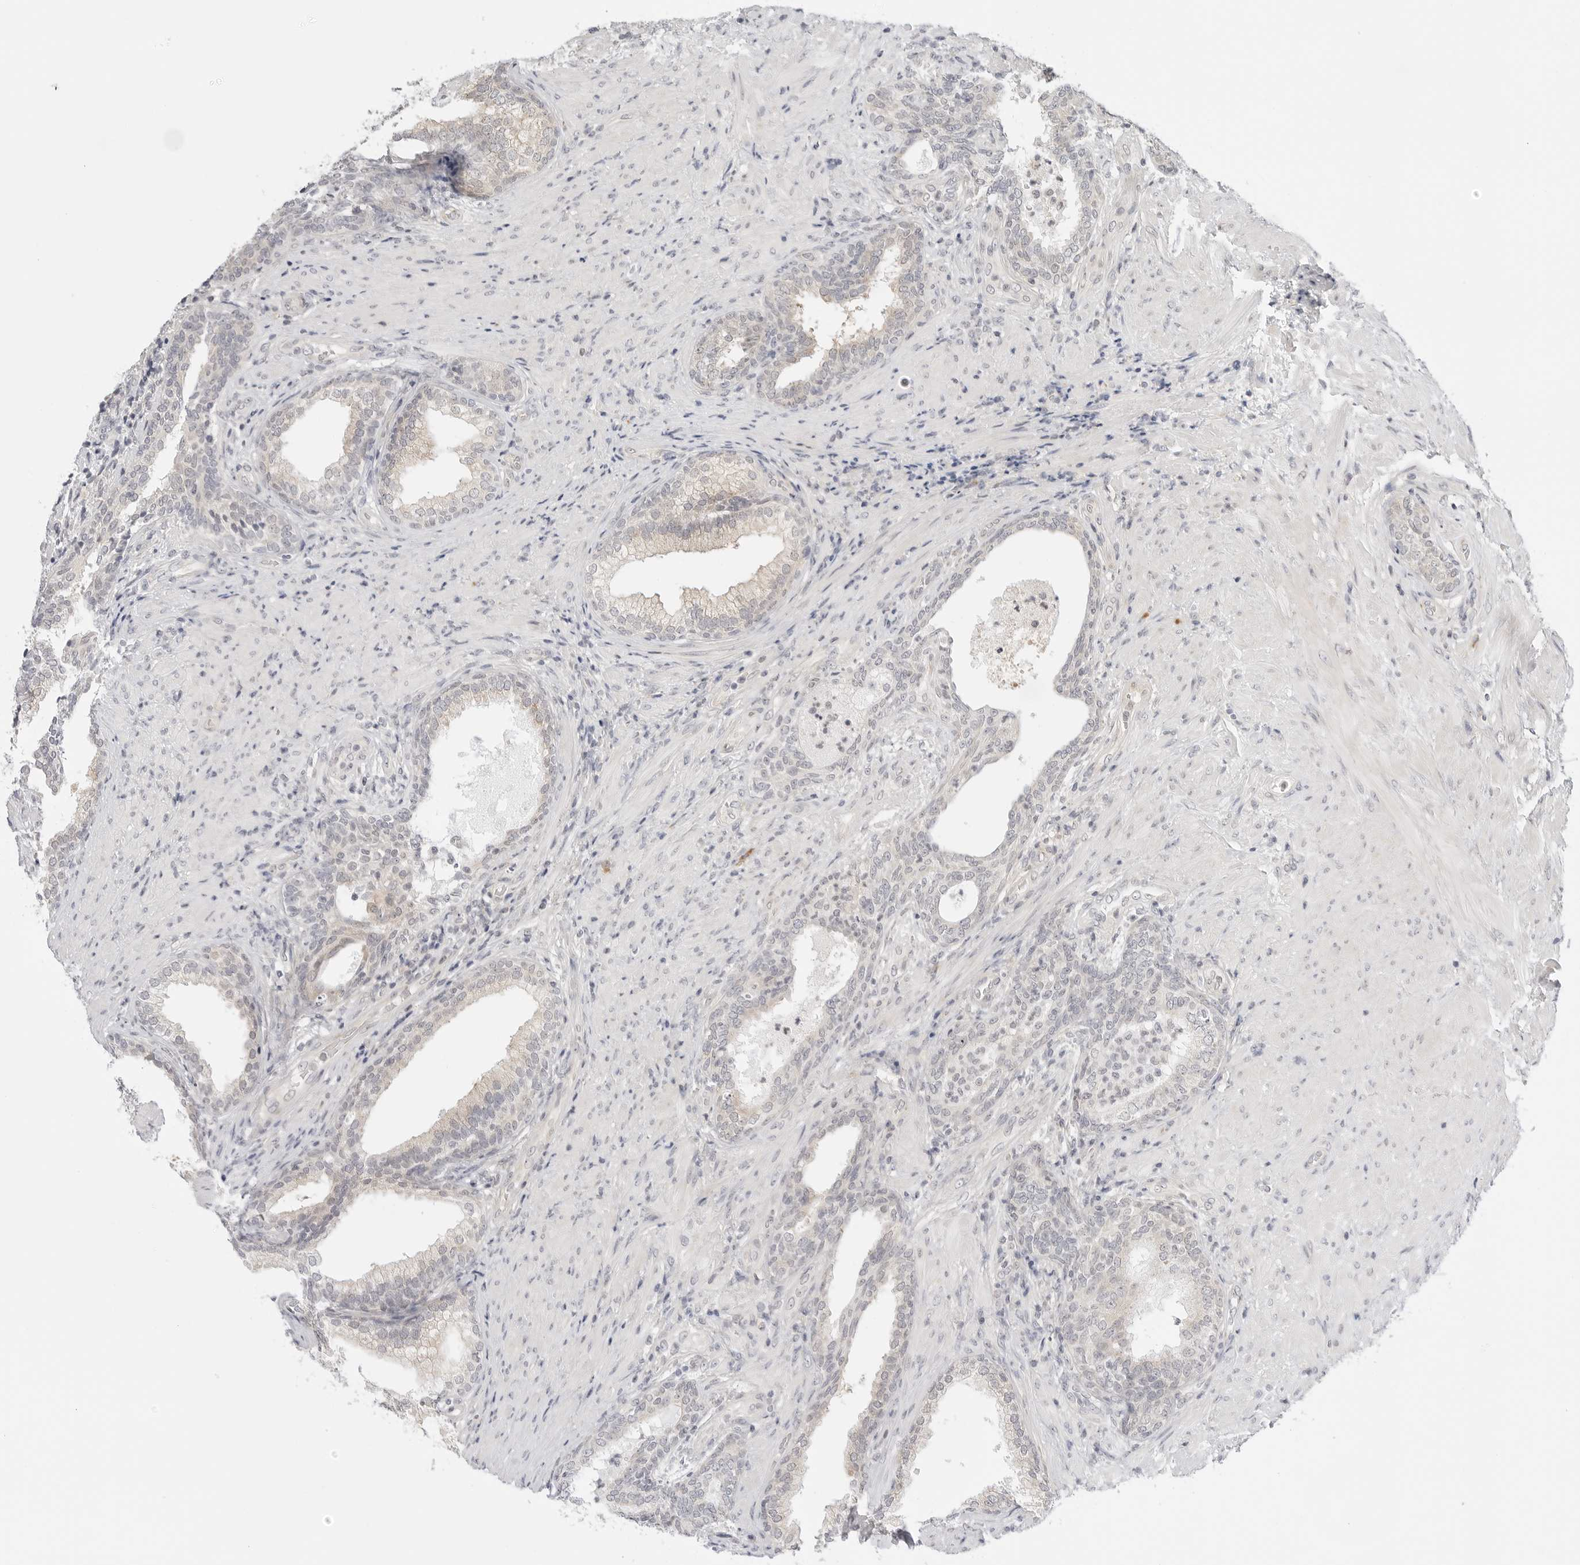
{"staining": {"intensity": "weak", "quantity": "25%-75%", "location": "cytoplasmic/membranous"}, "tissue": "prostate", "cell_type": "Glandular cells", "image_type": "normal", "snomed": [{"axis": "morphology", "description": "Normal tissue, NOS"}, {"axis": "topography", "description": "Prostate"}], "caption": "DAB immunohistochemical staining of benign prostate shows weak cytoplasmic/membranous protein expression in about 25%-75% of glandular cells. (DAB IHC, brown staining for protein, blue staining for nuclei).", "gene": "TCP1", "patient": {"sex": "male", "age": 76}}